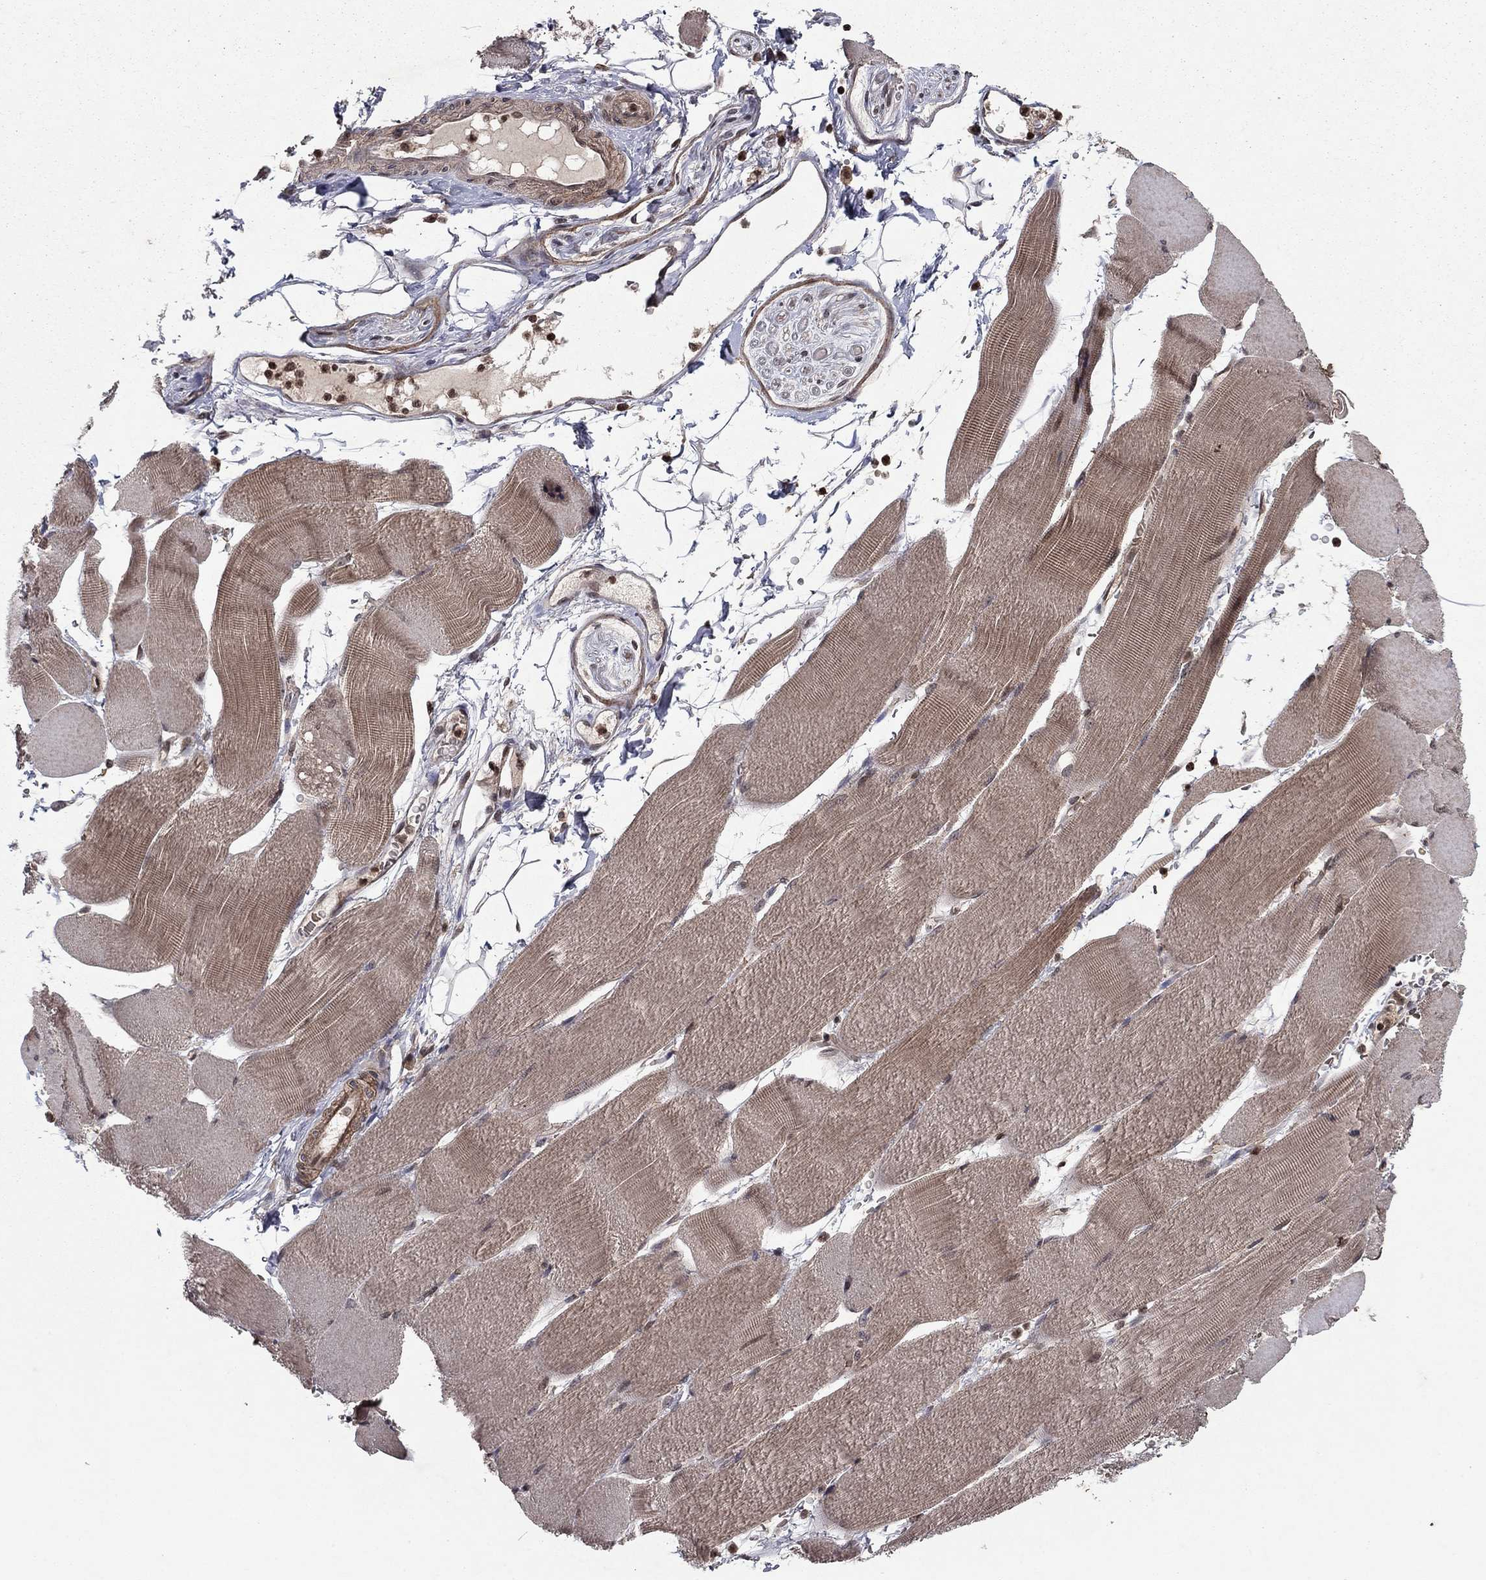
{"staining": {"intensity": "weak", "quantity": ">75%", "location": "cytoplasmic/membranous"}, "tissue": "skeletal muscle", "cell_type": "Myocytes", "image_type": "normal", "snomed": [{"axis": "morphology", "description": "Normal tissue, NOS"}, {"axis": "topography", "description": "Skeletal muscle"}], "caption": "This micrograph exhibits immunohistochemistry staining of unremarkable skeletal muscle, with low weak cytoplasmic/membranous staining in about >75% of myocytes.", "gene": "SORBS1", "patient": {"sex": "male", "age": 56}}